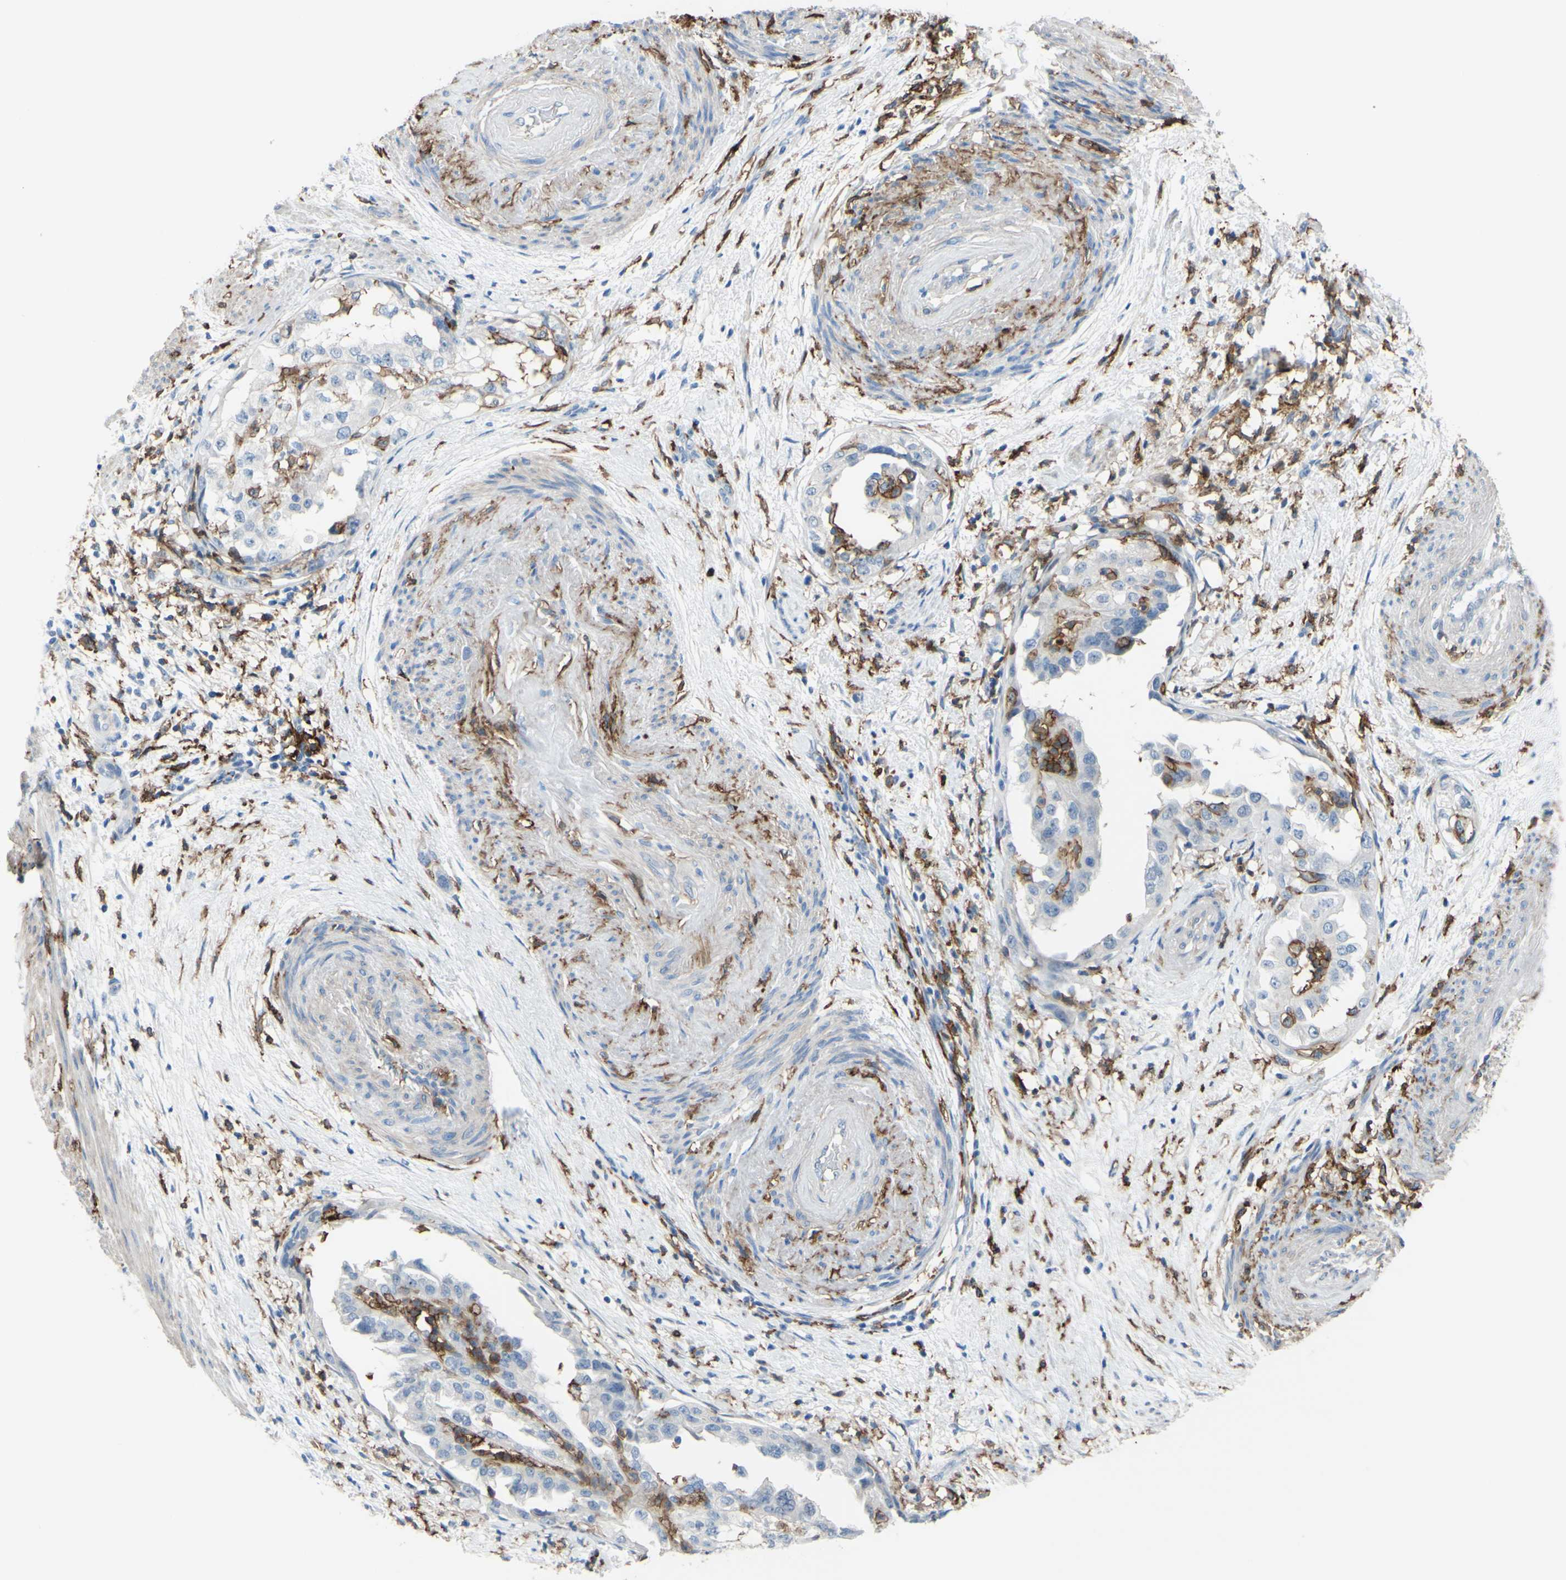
{"staining": {"intensity": "negative", "quantity": "none", "location": "none"}, "tissue": "endometrial cancer", "cell_type": "Tumor cells", "image_type": "cancer", "snomed": [{"axis": "morphology", "description": "Adenocarcinoma, NOS"}, {"axis": "topography", "description": "Endometrium"}], "caption": "Immunohistochemical staining of human adenocarcinoma (endometrial) displays no significant staining in tumor cells. (DAB IHC, high magnification).", "gene": "FCGR2A", "patient": {"sex": "female", "age": 85}}